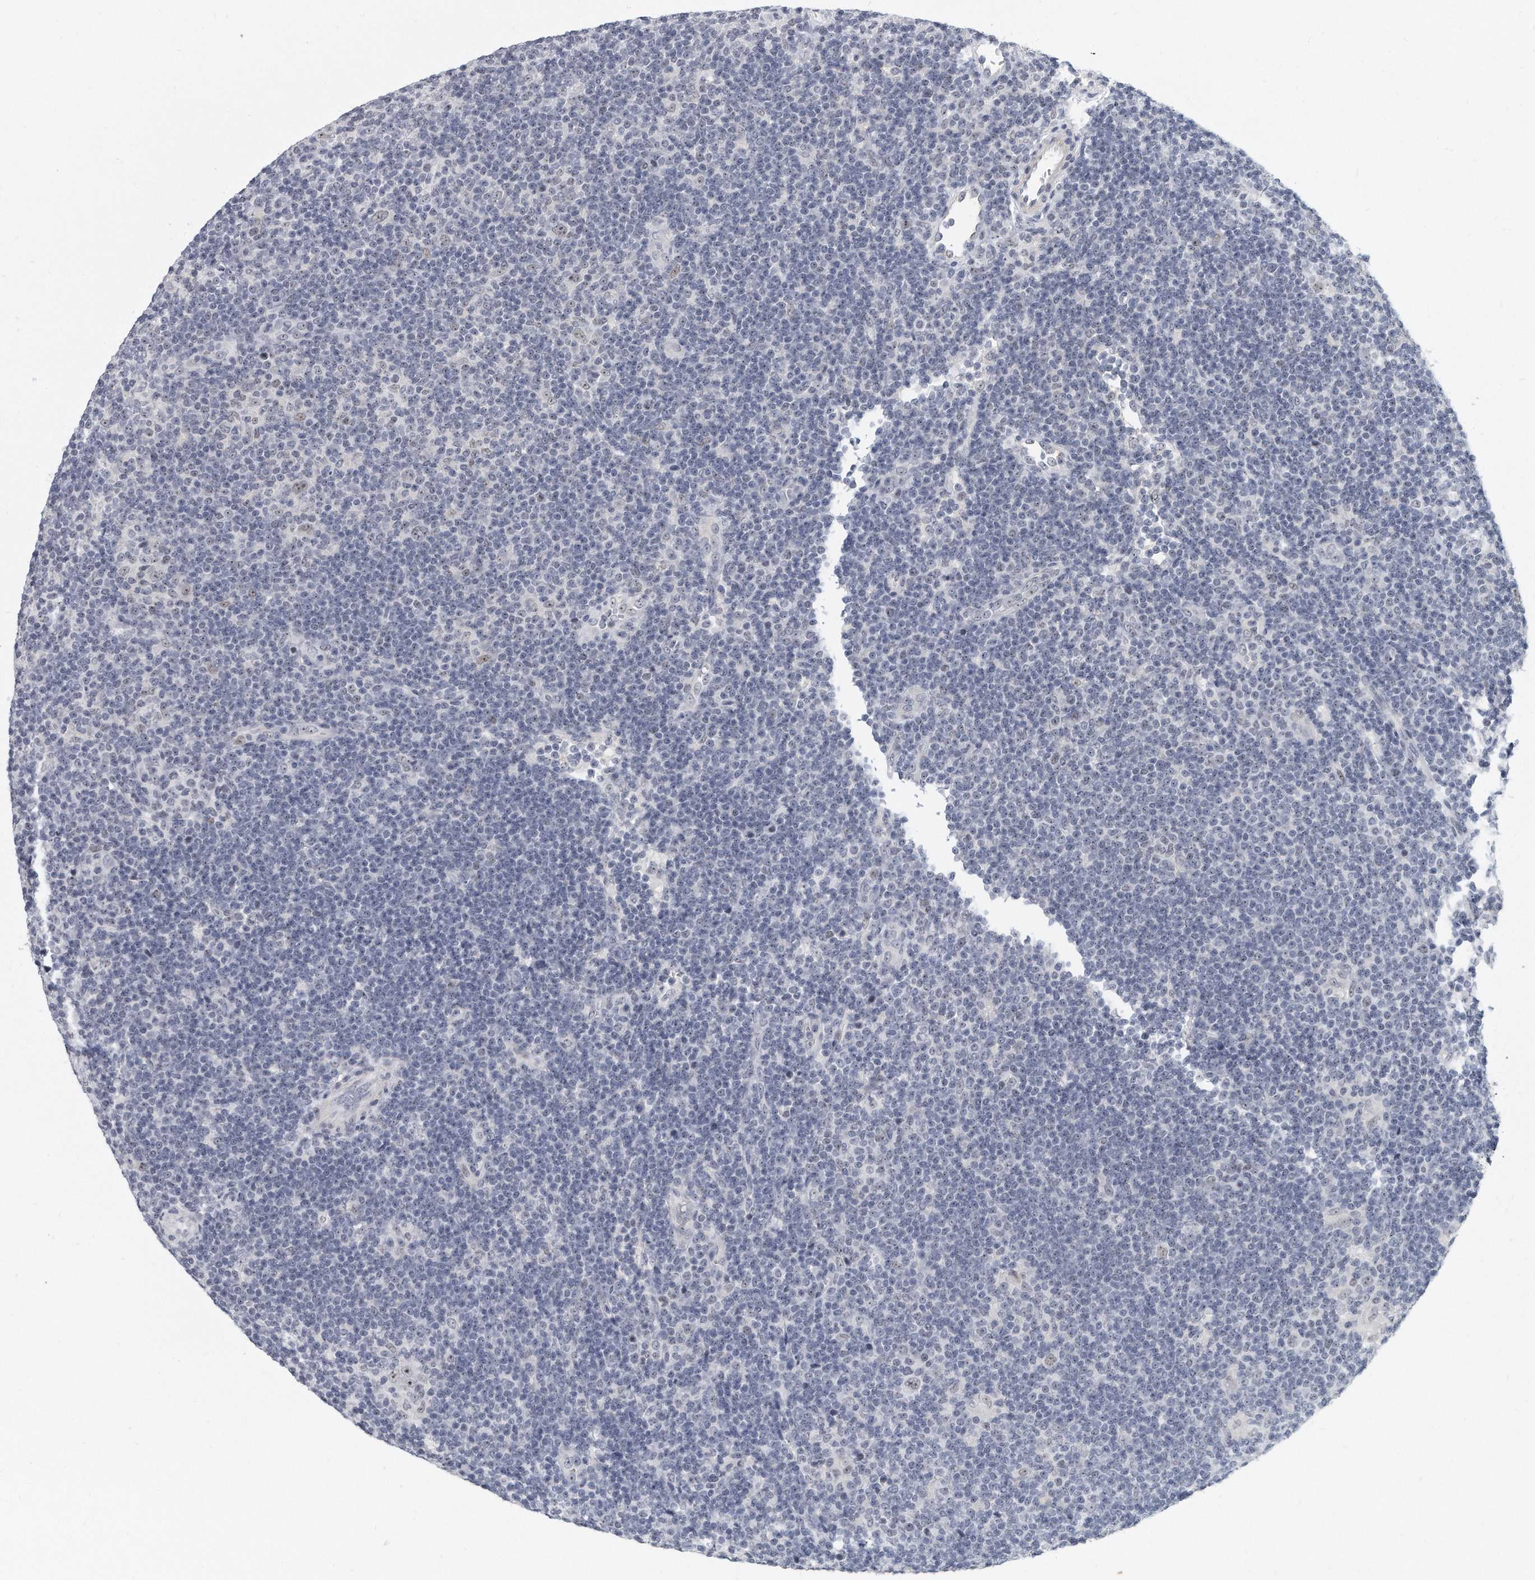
{"staining": {"intensity": "negative", "quantity": "none", "location": "none"}, "tissue": "lymphoma", "cell_type": "Tumor cells", "image_type": "cancer", "snomed": [{"axis": "morphology", "description": "Hodgkin's disease, NOS"}, {"axis": "topography", "description": "Lymph node"}], "caption": "Immunohistochemical staining of human lymphoma displays no significant expression in tumor cells. Nuclei are stained in blue.", "gene": "TFCP2L1", "patient": {"sex": "female", "age": 57}}